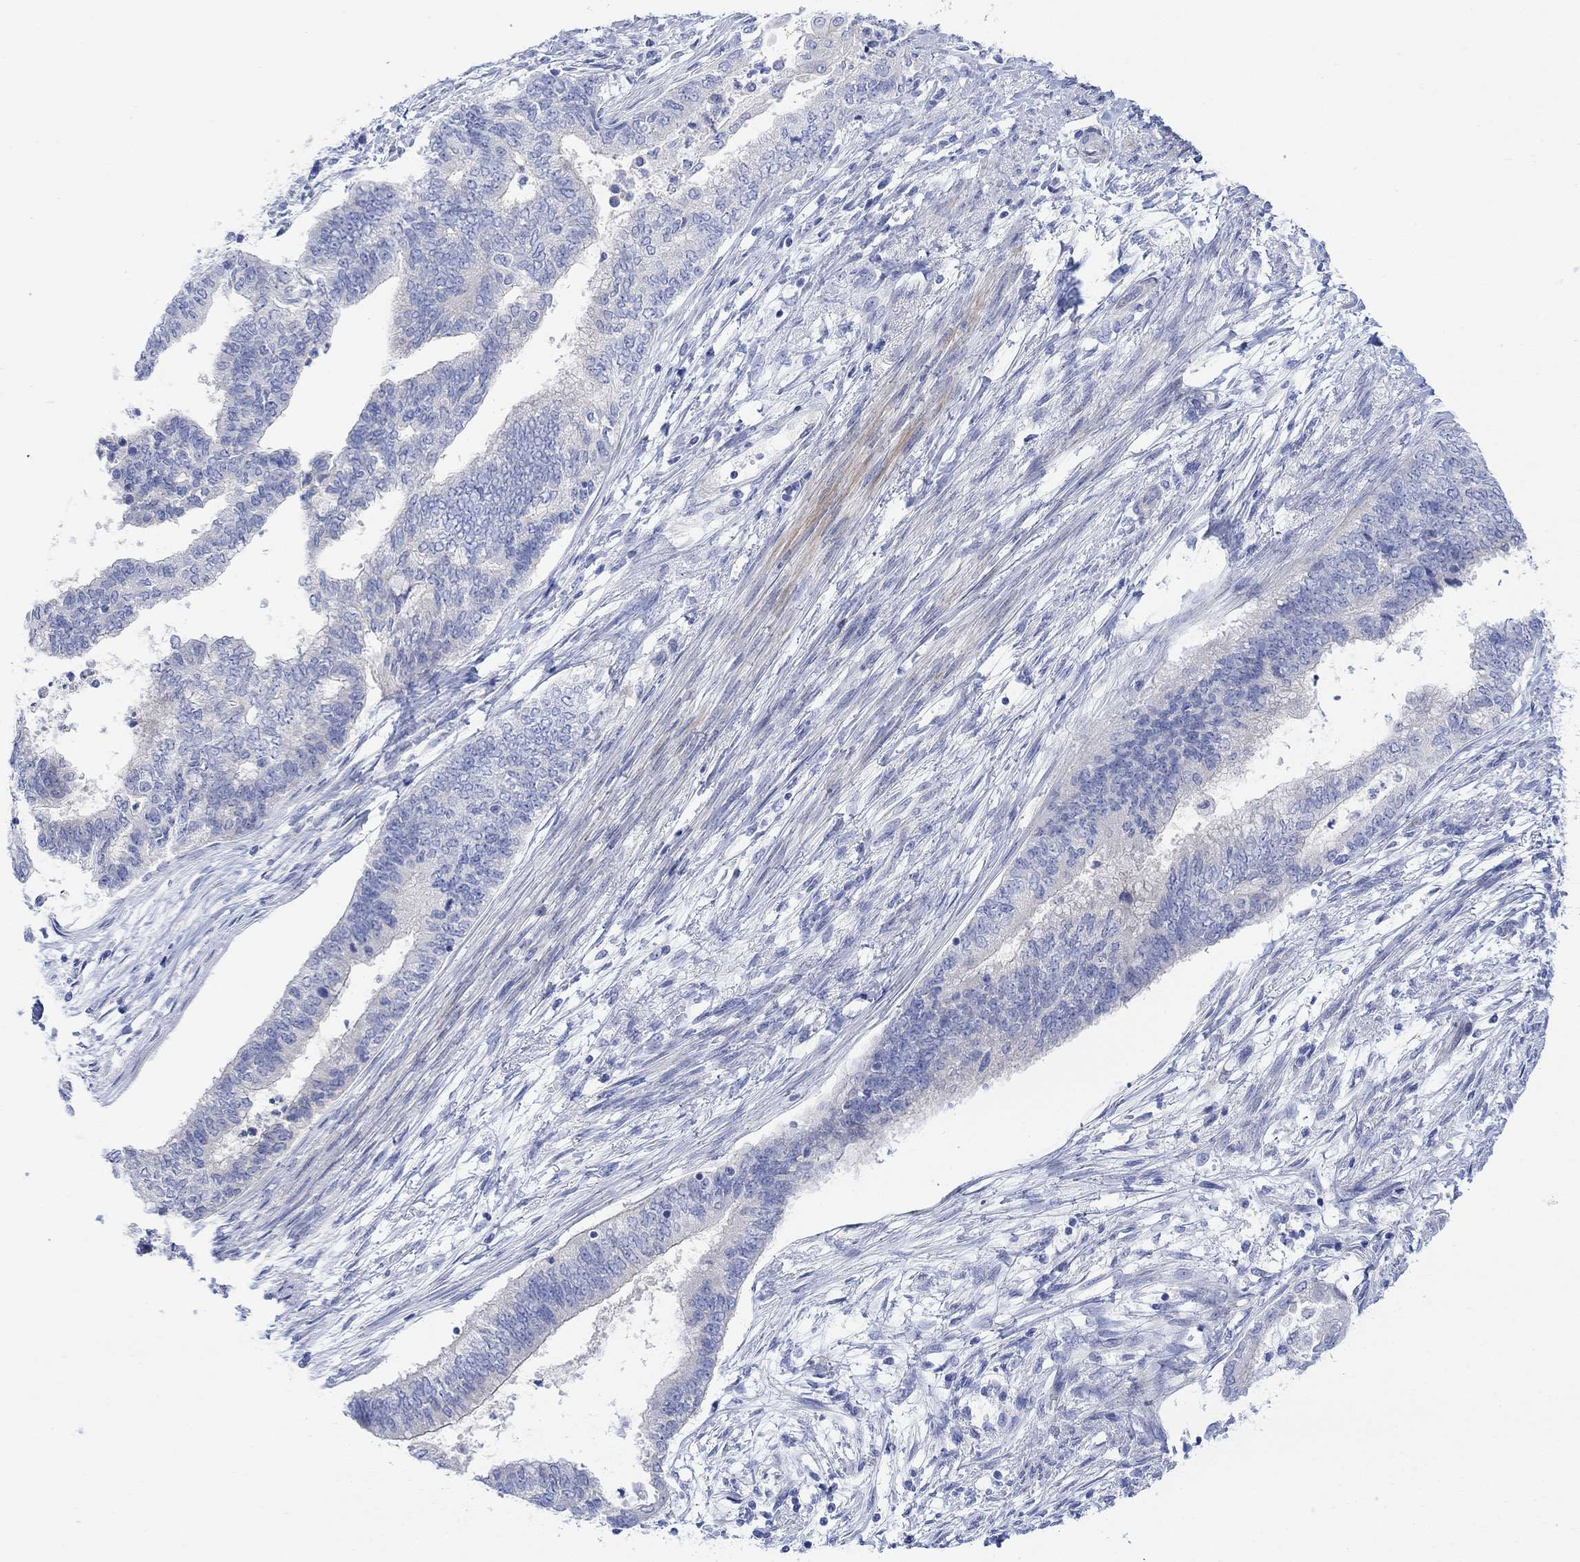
{"staining": {"intensity": "negative", "quantity": "none", "location": "none"}, "tissue": "endometrial cancer", "cell_type": "Tumor cells", "image_type": "cancer", "snomed": [{"axis": "morphology", "description": "Adenocarcinoma, NOS"}, {"axis": "topography", "description": "Endometrium"}], "caption": "Immunohistochemical staining of adenocarcinoma (endometrial) reveals no significant expression in tumor cells. The staining was performed using DAB to visualize the protein expression in brown, while the nuclei were stained in blue with hematoxylin (Magnification: 20x).", "gene": "TLDC2", "patient": {"sex": "female", "age": 65}}